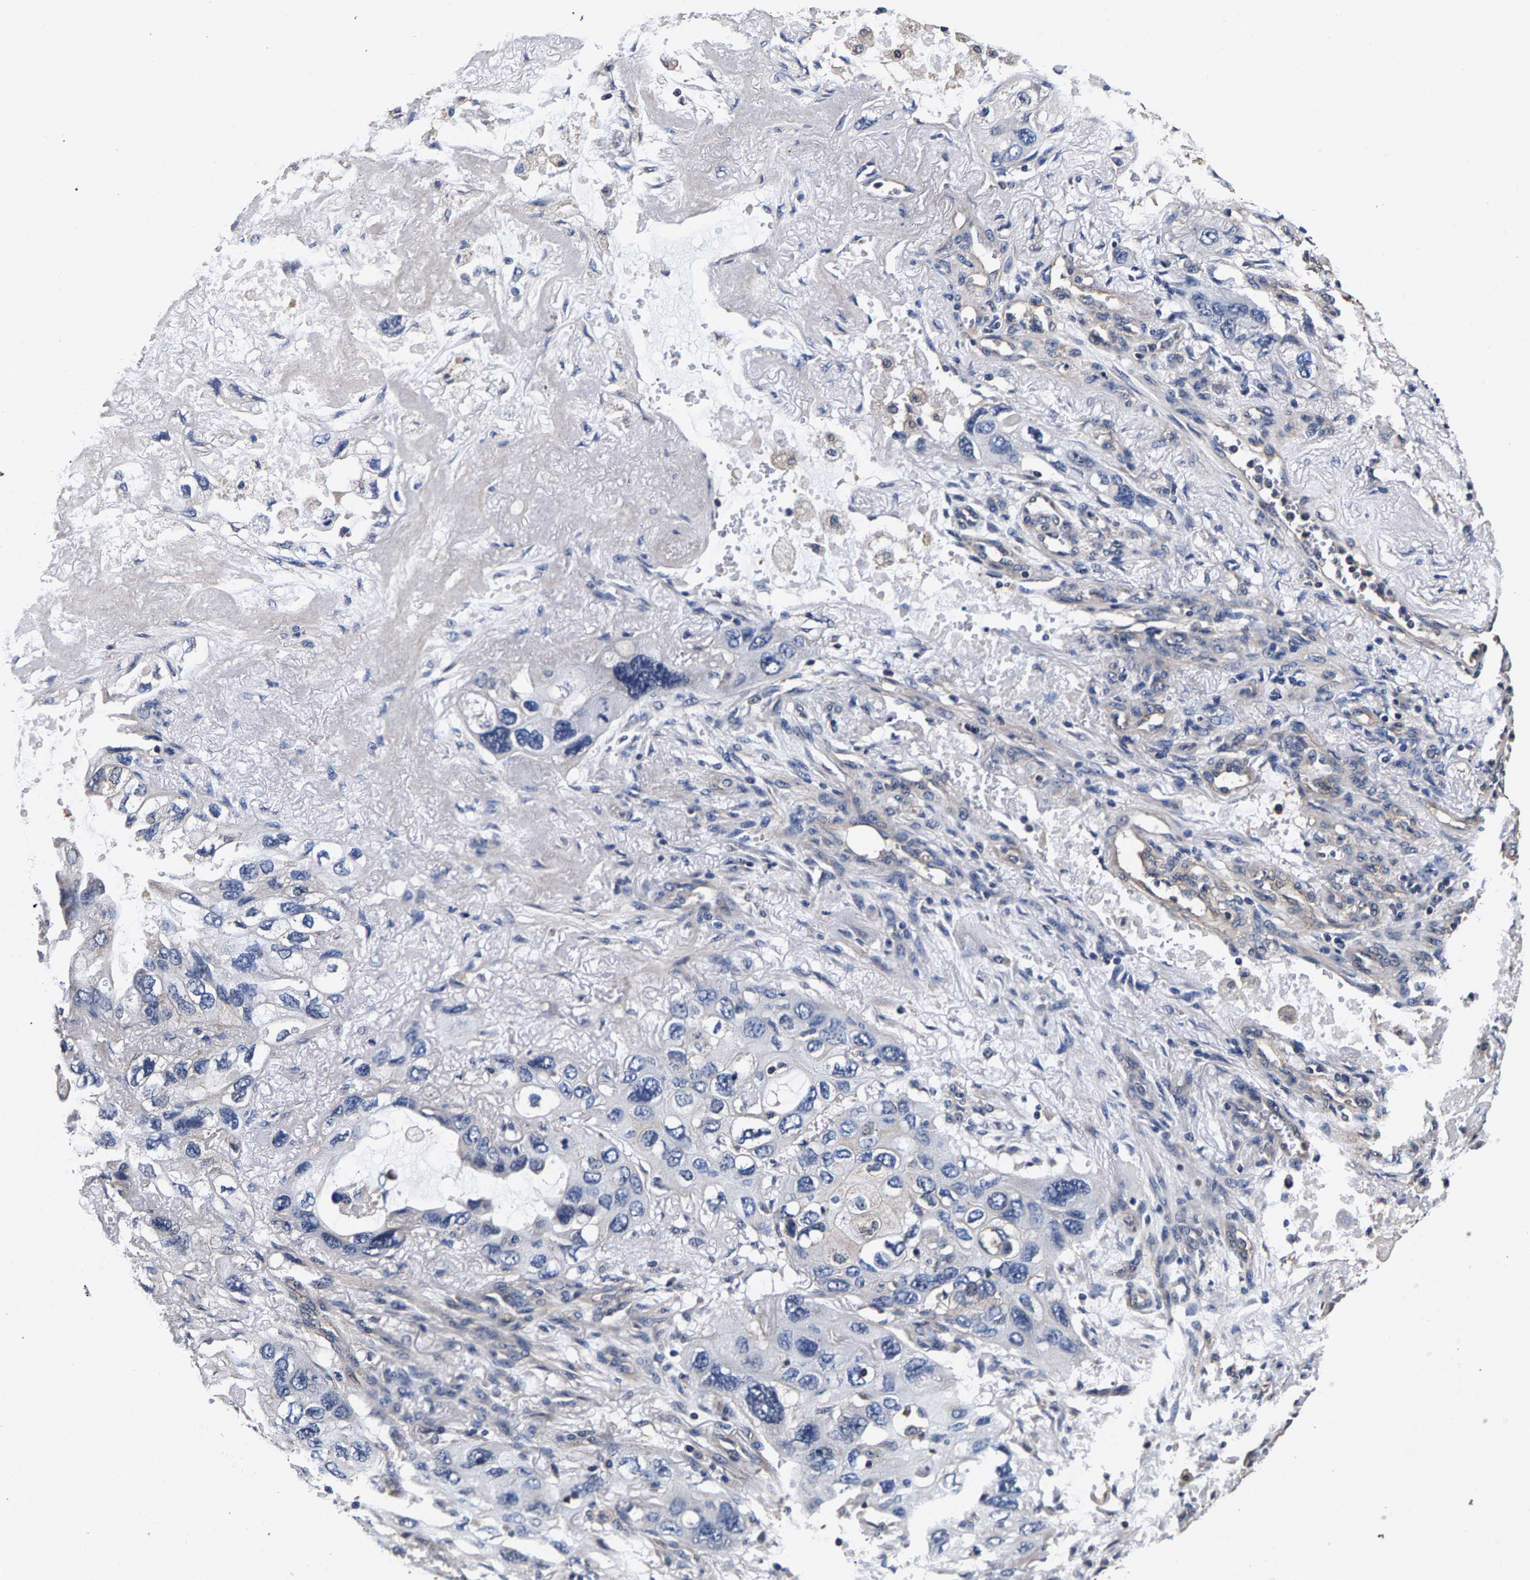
{"staining": {"intensity": "negative", "quantity": "none", "location": "none"}, "tissue": "lung cancer", "cell_type": "Tumor cells", "image_type": "cancer", "snomed": [{"axis": "morphology", "description": "Squamous cell carcinoma, NOS"}, {"axis": "topography", "description": "Lung"}], "caption": "Protein analysis of lung squamous cell carcinoma shows no significant staining in tumor cells.", "gene": "MARCHF7", "patient": {"sex": "female", "age": 73}}